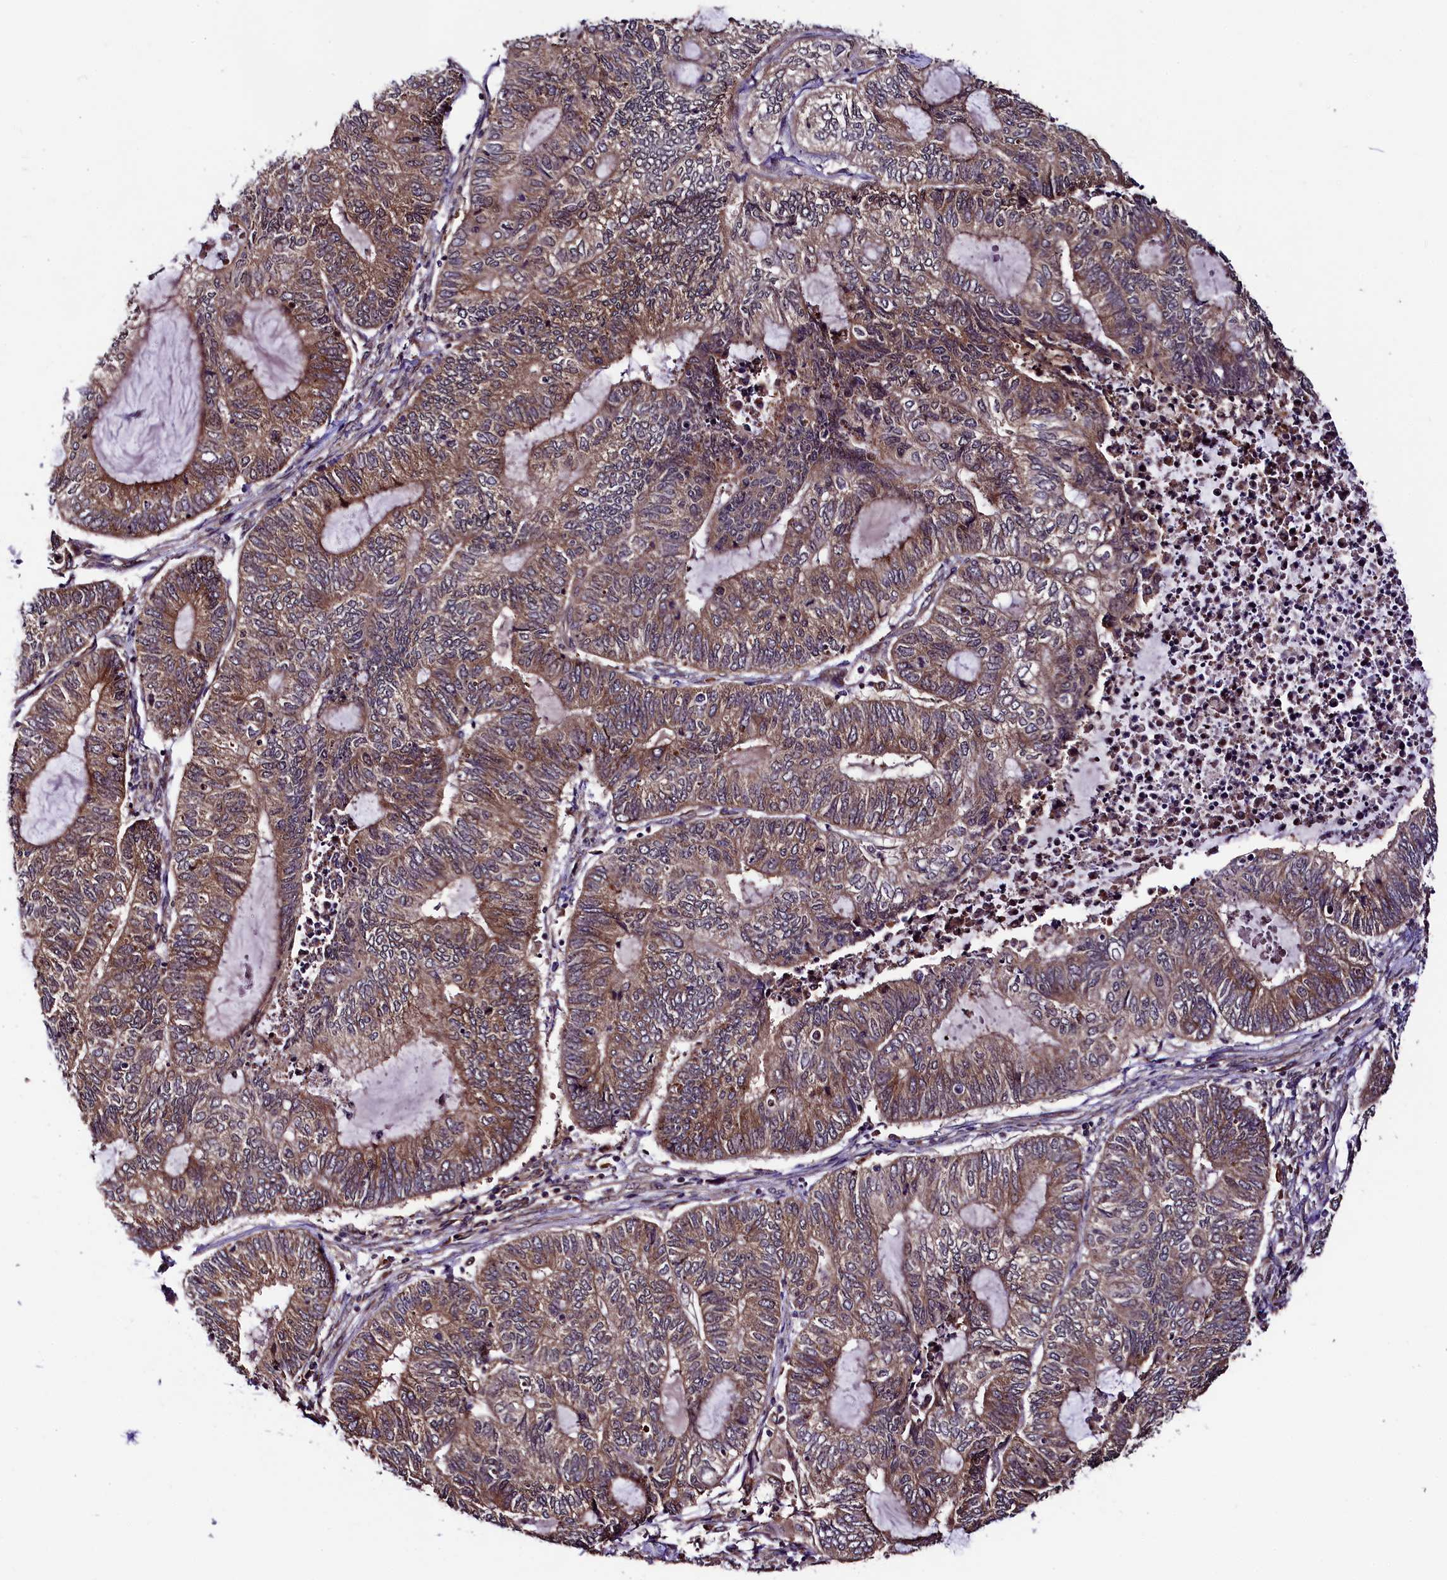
{"staining": {"intensity": "moderate", "quantity": ">75%", "location": "cytoplasmic/membranous"}, "tissue": "endometrial cancer", "cell_type": "Tumor cells", "image_type": "cancer", "snomed": [{"axis": "morphology", "description": "Adenocarcinoma, NOS"}, {"axis": "topography", "description": "Uterus"}, {"axis": "topography", "description": "Endometrium"}], "caption": "This is an image of immunohistochemistry staining of adenocarcinoma (endometrial), which shows moderate staining in the cytoplasmic/membranous of tumor cells.", "gene": "VPS35", "patient": {"sex": "female", "age": 70}}